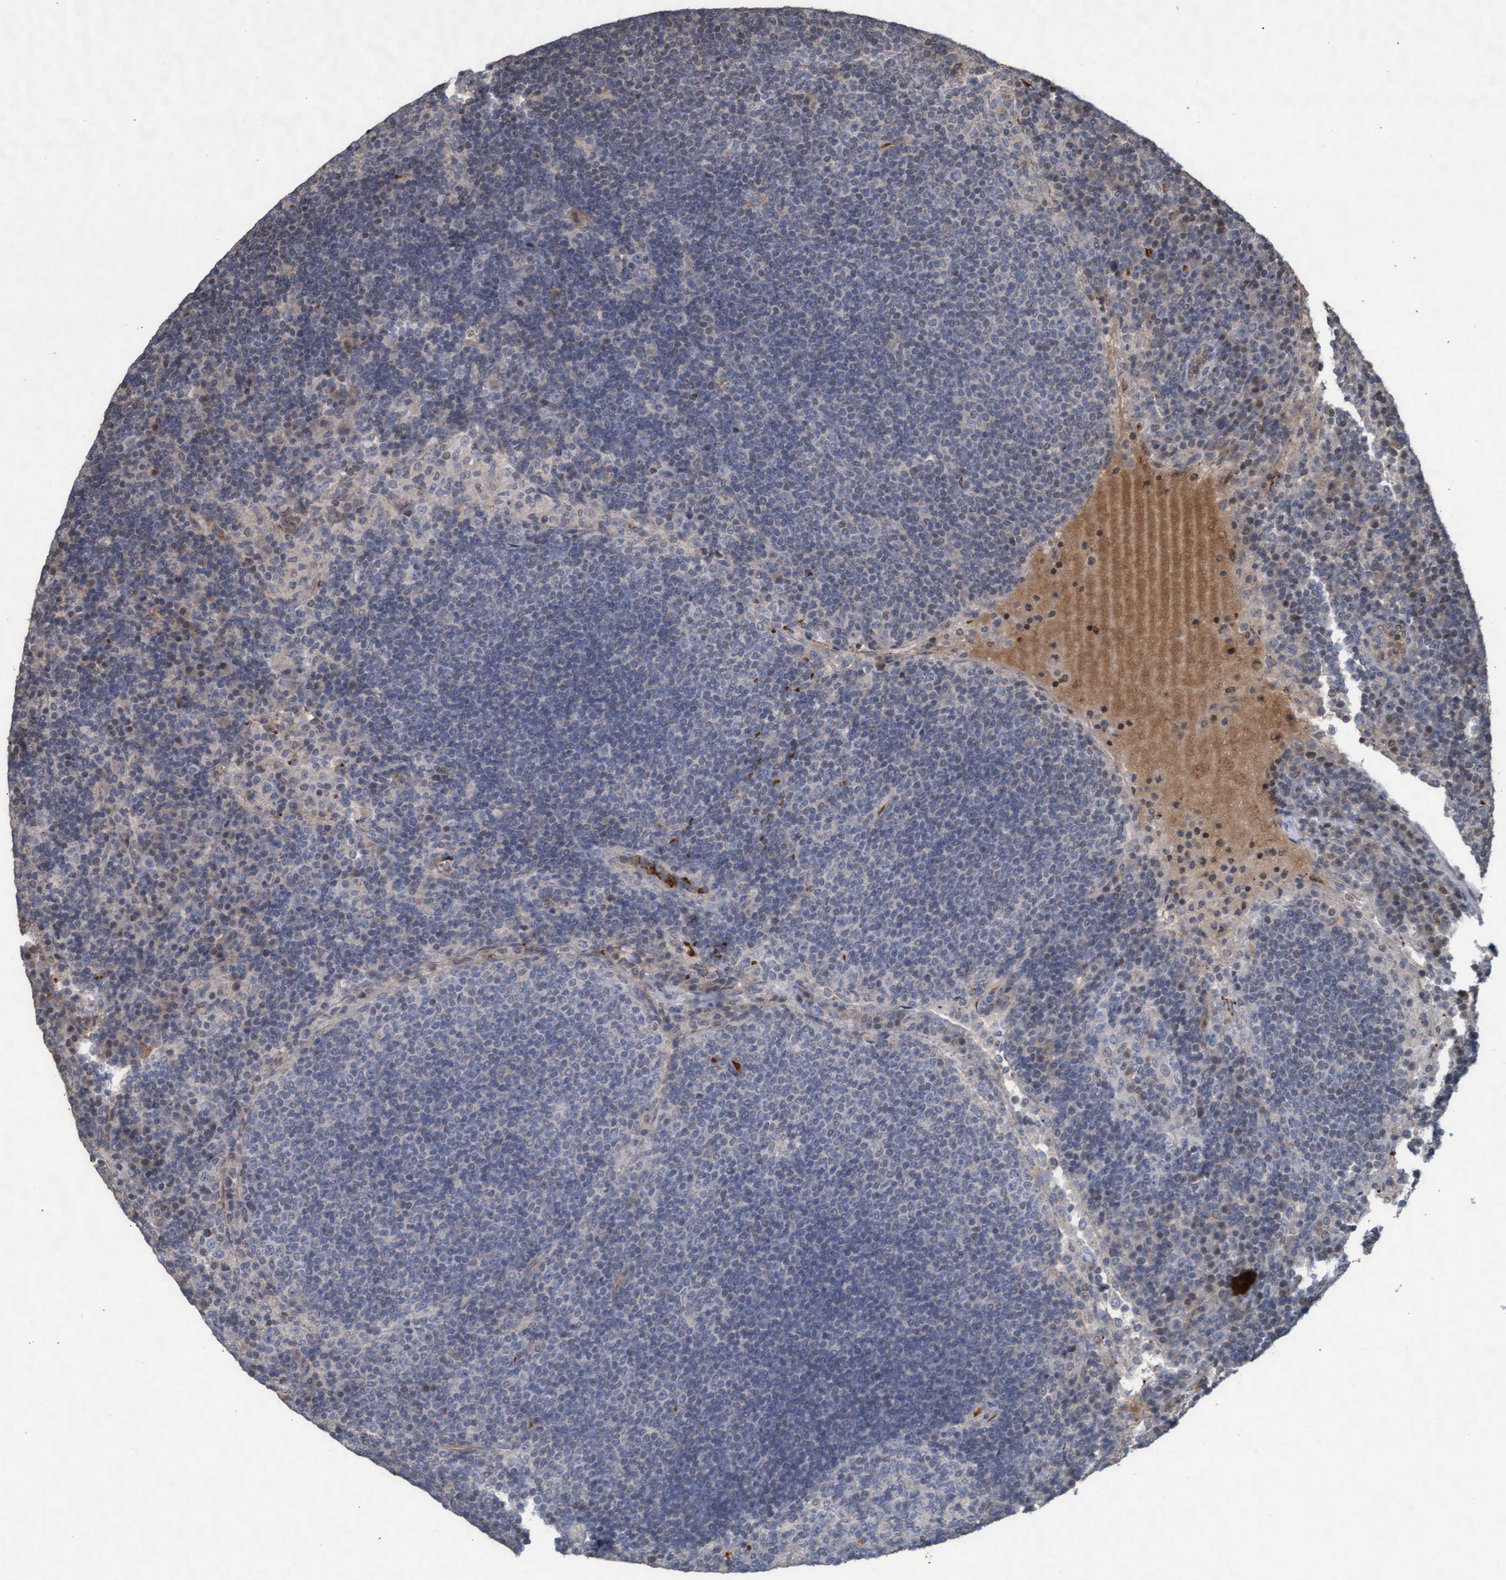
{"staining": {"intensity": "negative", "quantity": "none", "location": "none"}, "tissue": "lymph node", "cell_type": "Germinal center cells", "image_type": "normal", "snomed": [{"axis": "morphology", "description": "Normal tissue, NOS"}, {"axis": "topography", "description": "Lymph node"}], "caption": "An IHC image of unremarkable lymph node is shown. There is no staining in germinal center cells of lymph node. The staining was performed using DAB to visualize the protein expression in brown, while the nuclei were stained in blue with hematoxylin (Magnification: 20x).", "gene": "KCNC2", "patient": {"sex": "female", "age": 53}}